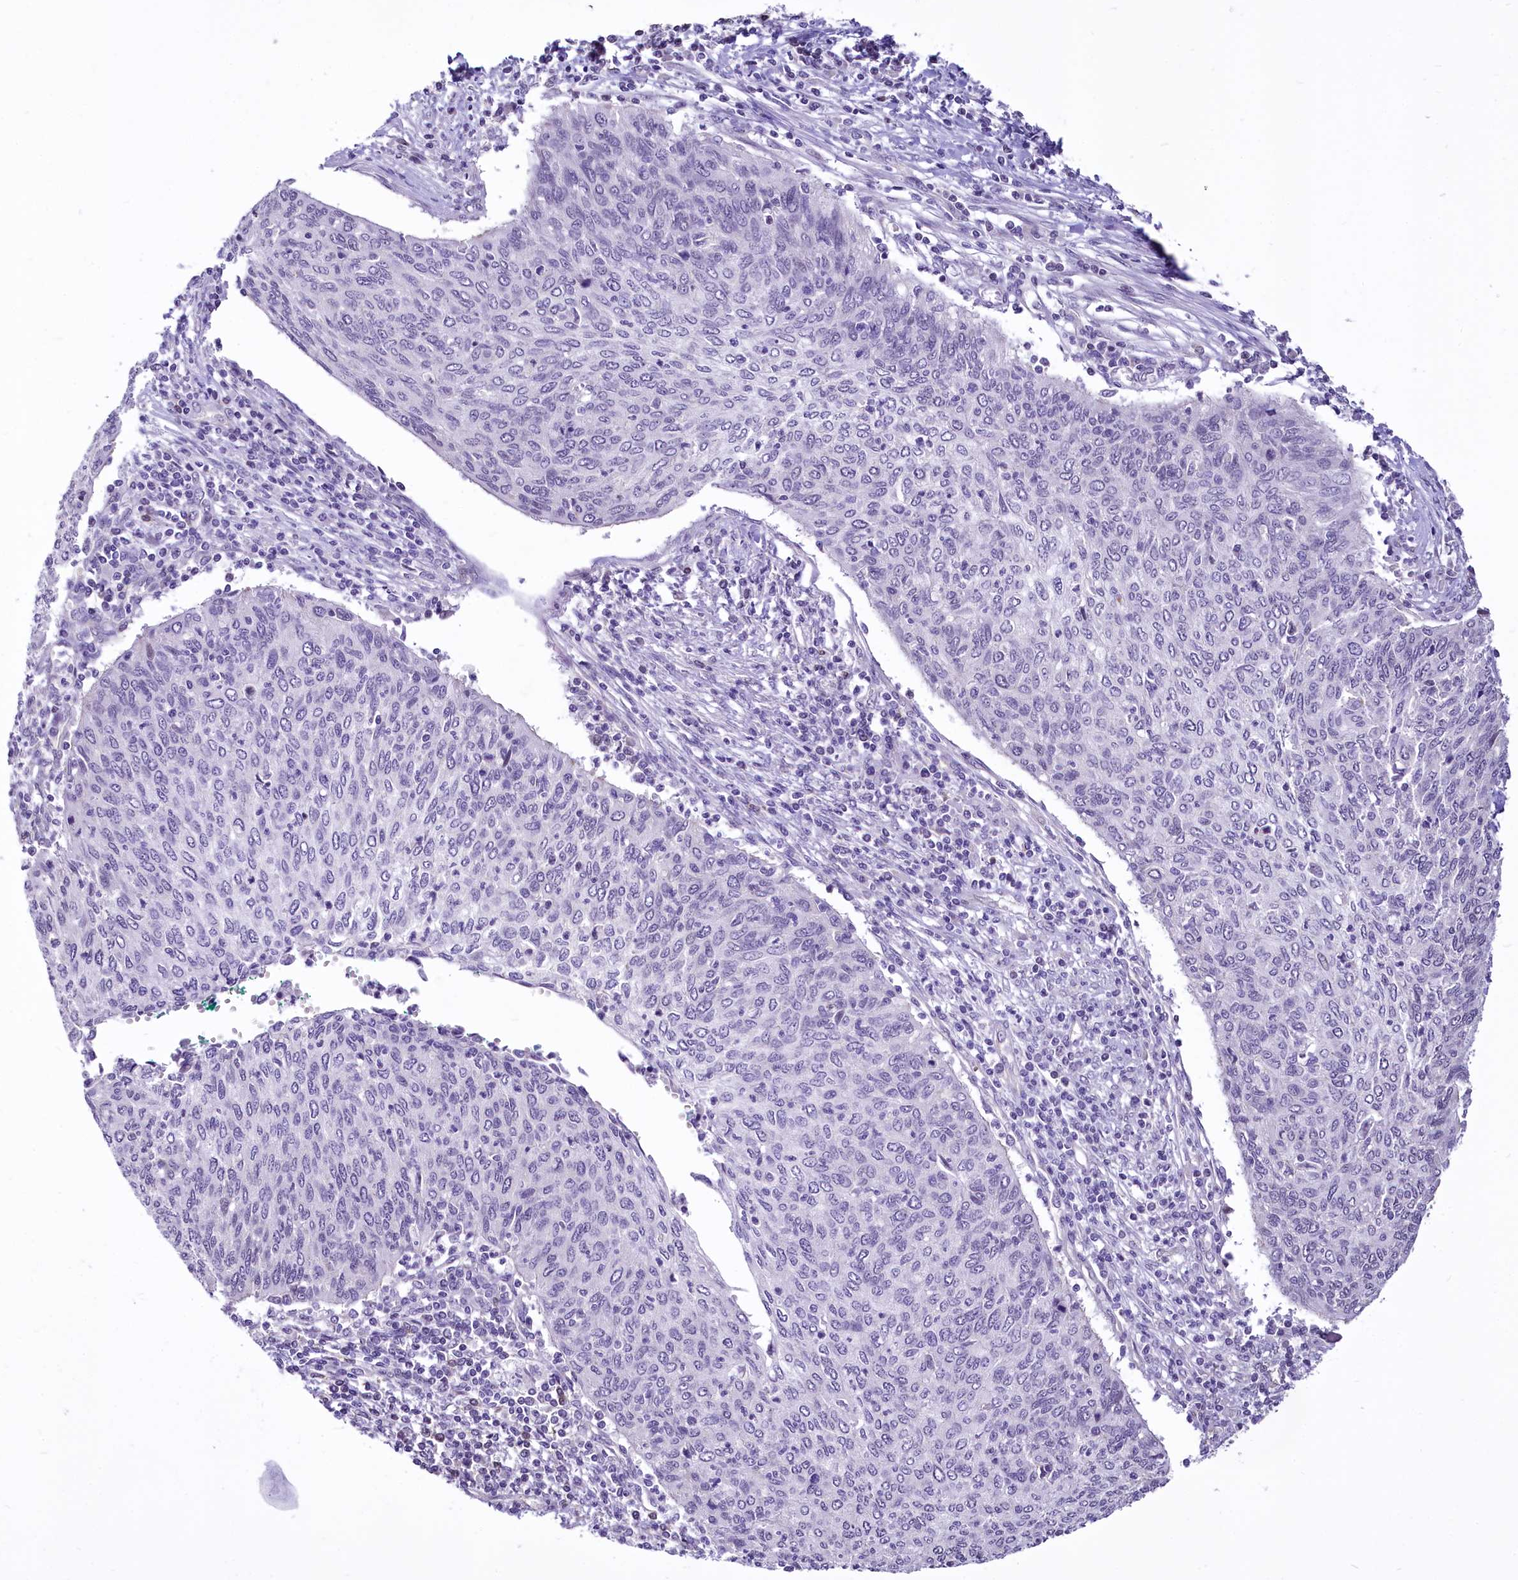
{"staining": {"intensity": "negative", "quantity": "none", "location": "none"}, "tissue": "cervical cancer", "cell_type": "Tumor cells", "image_type": "cancer", "snomed": [{"axis": "morphology", "description": "Squamous cell carcinoma, NOS"}, {"axis": "topography", "description": "Cervix"}], "caption": "High magnification brightfield microscopy of cervical squamous cell carcinoma stained with DAB (3,3'-diaminobenzidine) (brown) and counterstained with hematoxylin (blue): tumor cells show no significant expression.", "gene": "BANK1", "patient": {"sex": "female", "age": 38}}